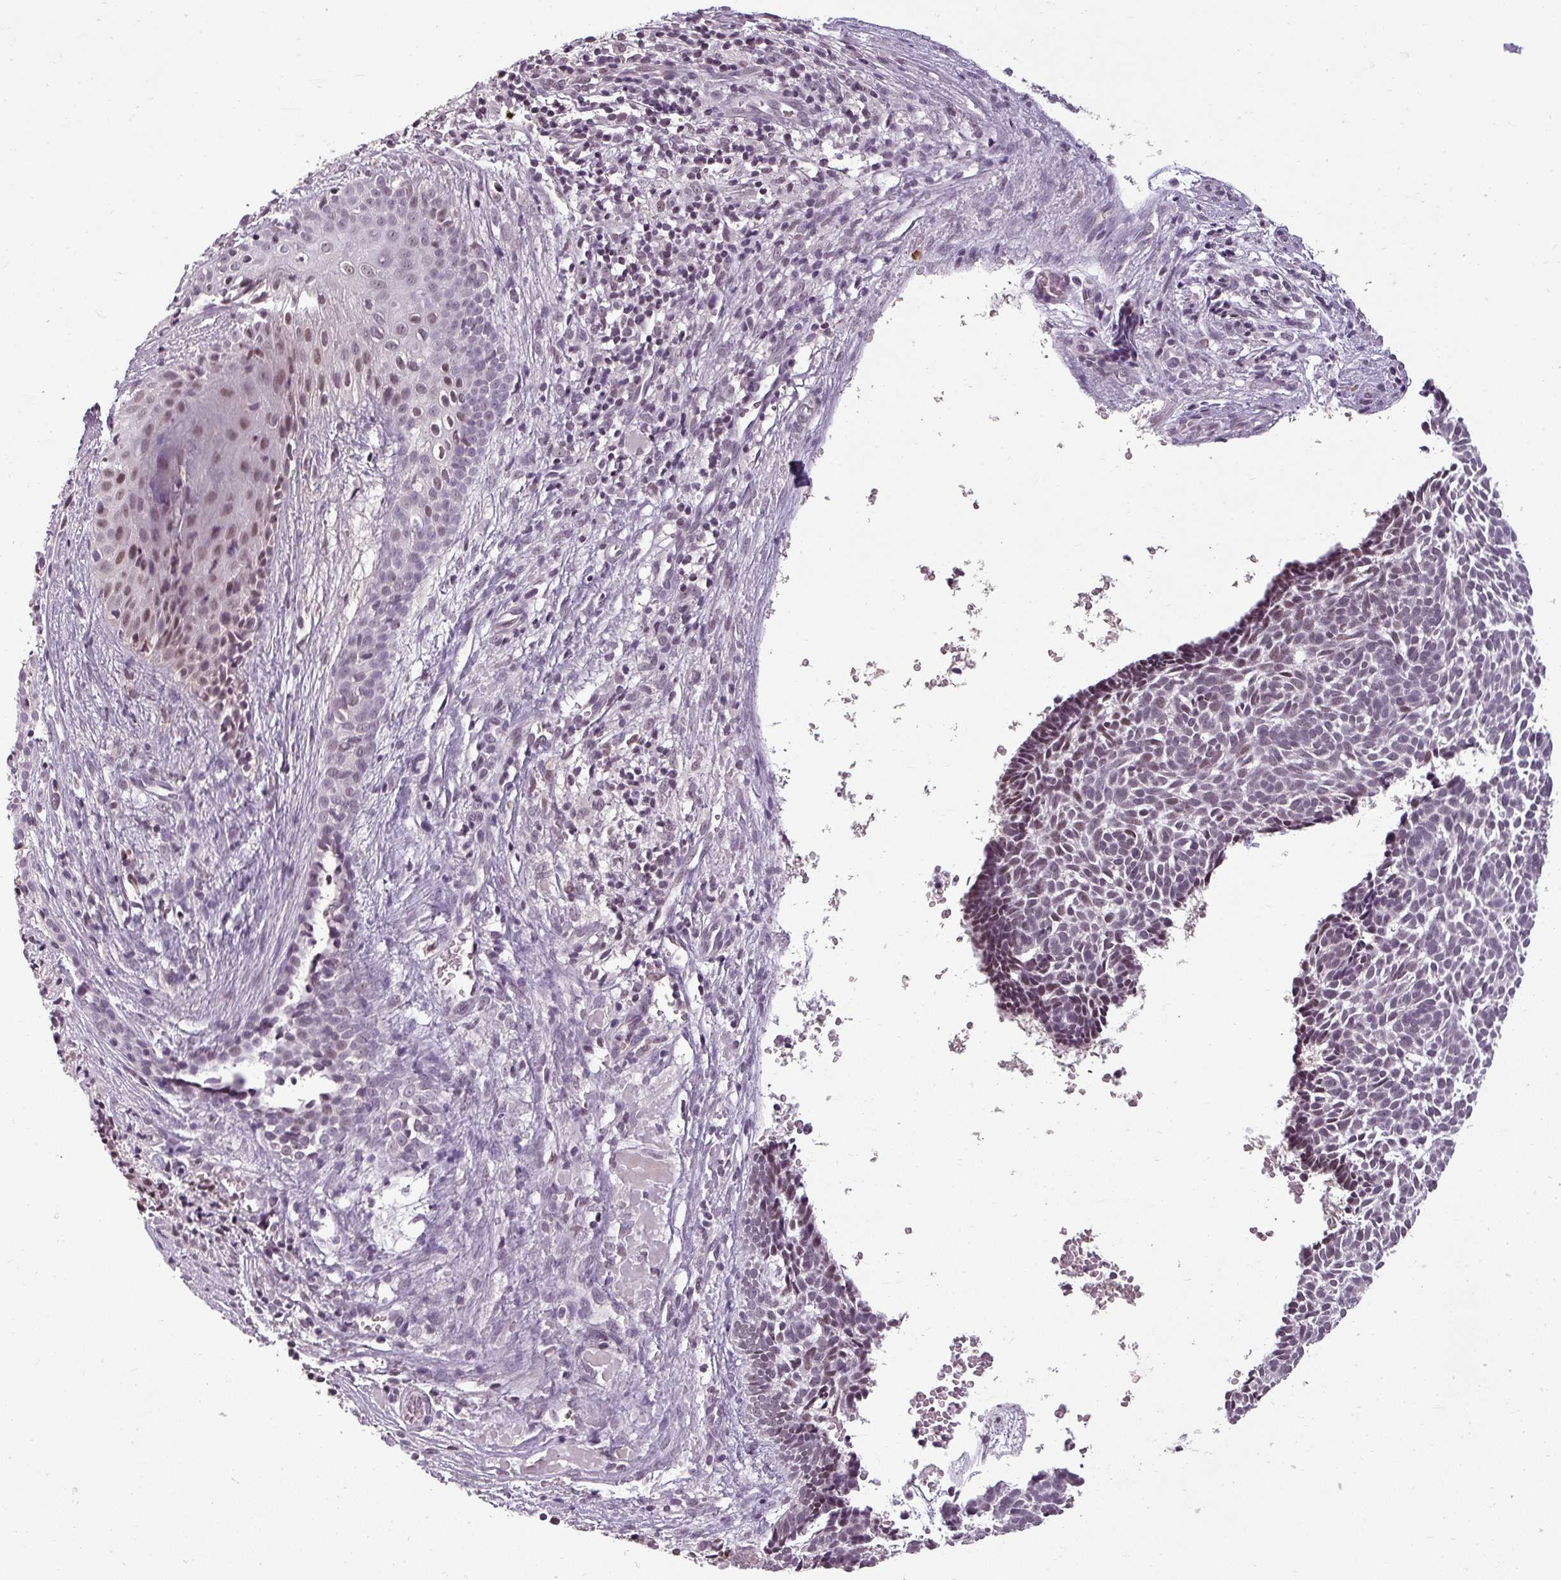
{"staining": {"intensity": "moderate", "quantity": "<25%", "location": "nuclear"}, "tissue": "skin cancer", "cell_type": "Tumor cells", "image_type": "cancer", "snomed": [{"axis": "morphology", "description": "Basal cell carcinoma"}, {"axis": "topography", "description": "Skin"}], "caption": "Skin basal cell carcinoma stained with immunohistochemistry (IHC) reveals moderate nuclear expression in about <25% of tumor cells.", "gene": "BCAS3", "patient": {"sex": "male", "age": 61}}